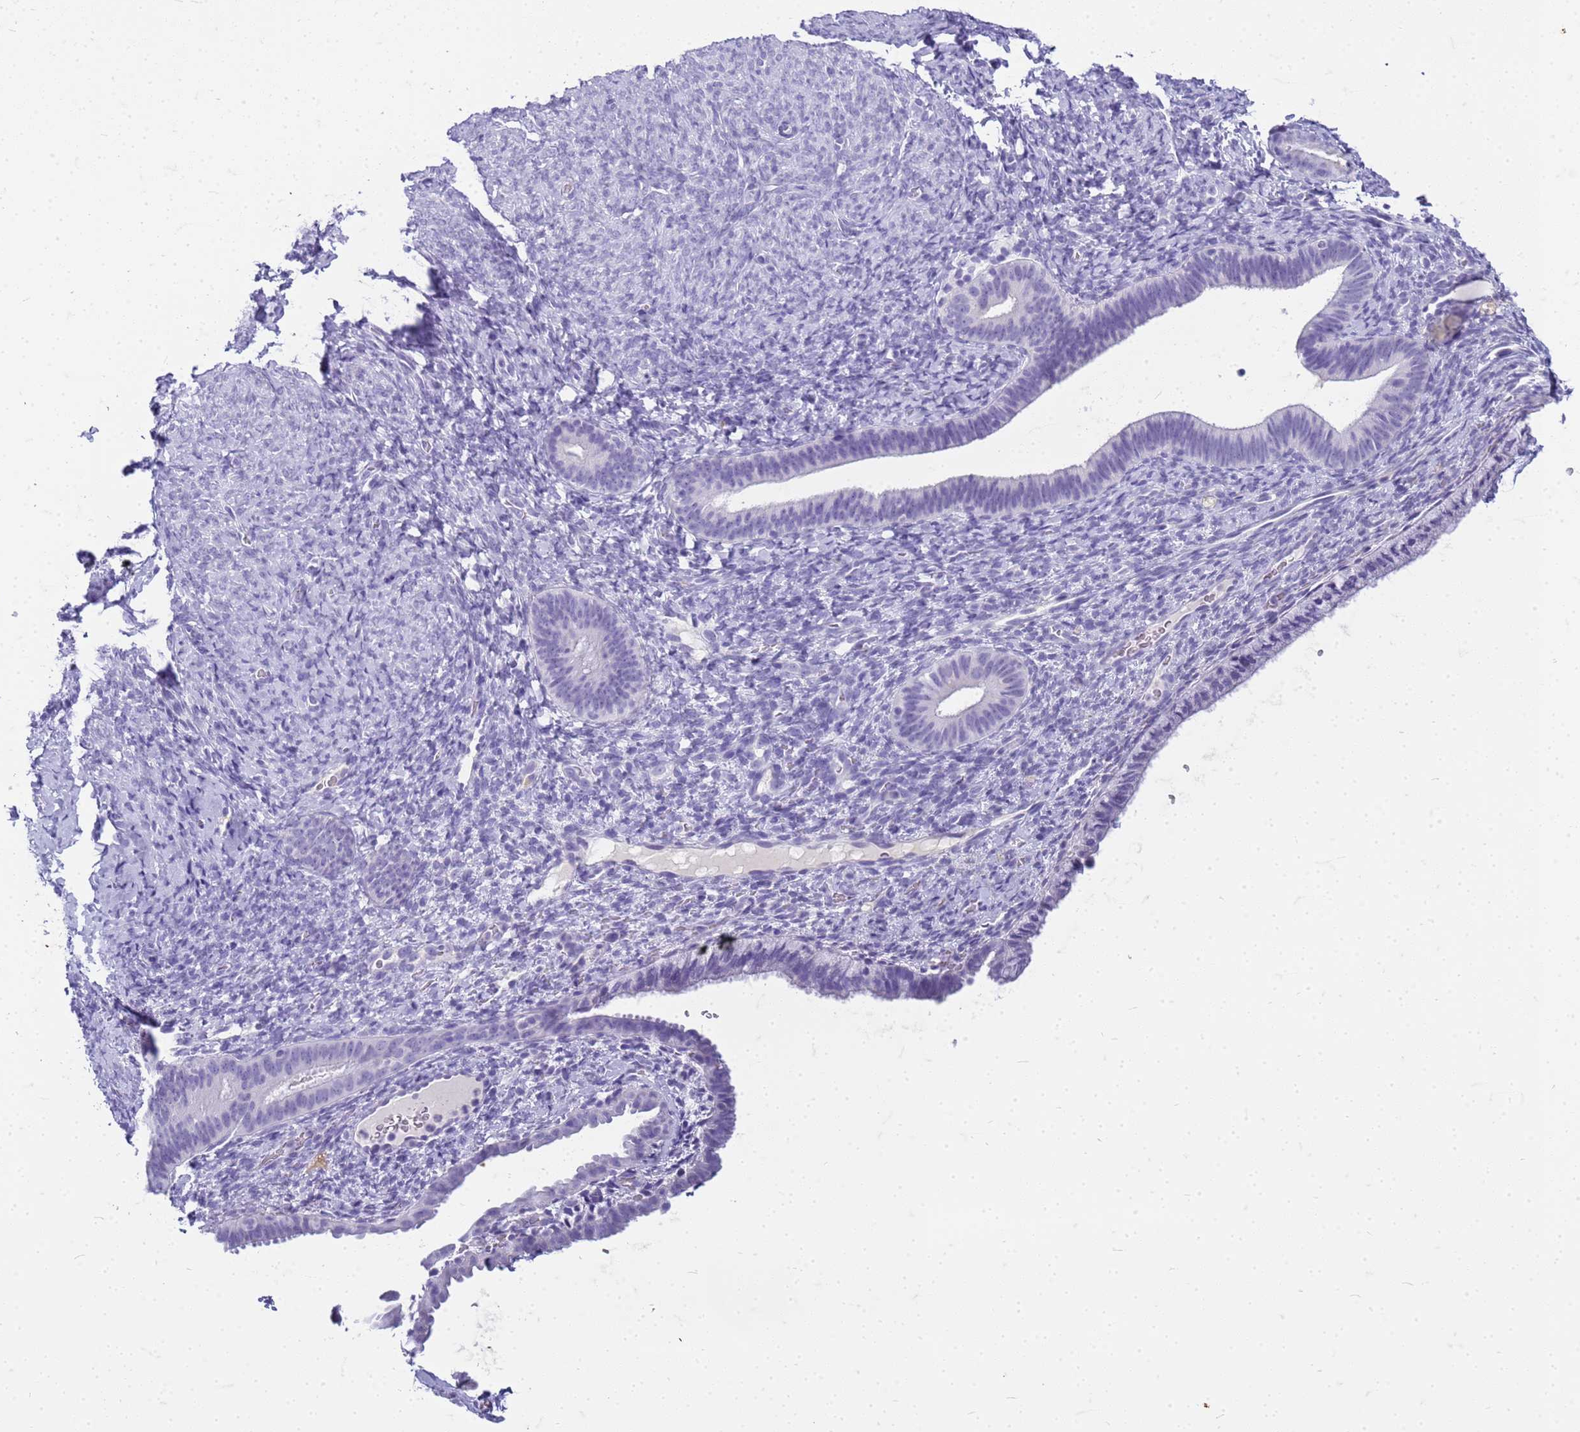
{"staining": {"intensity": "negative", "quantity": "none", "location": "none"}, "tissue": "endometrium", "cell_type": "Cells in endometrial stroma", "image_type": "normal", "snomed": [{"axis": "morphology", "description": "Normal tissue, NOS"}, {"axis": "topography", "description": "Endometrium"}], "caption": "Endometrium was stained to show a protein in brown. There is no significant positivity in cells in endometrial stroma. (DAB immunohistochemistry (IHC) visualized using brightfield microscopy, high magnification).", "gene": "CFAP100", "patient": {"sex": "female", "age": 65}}